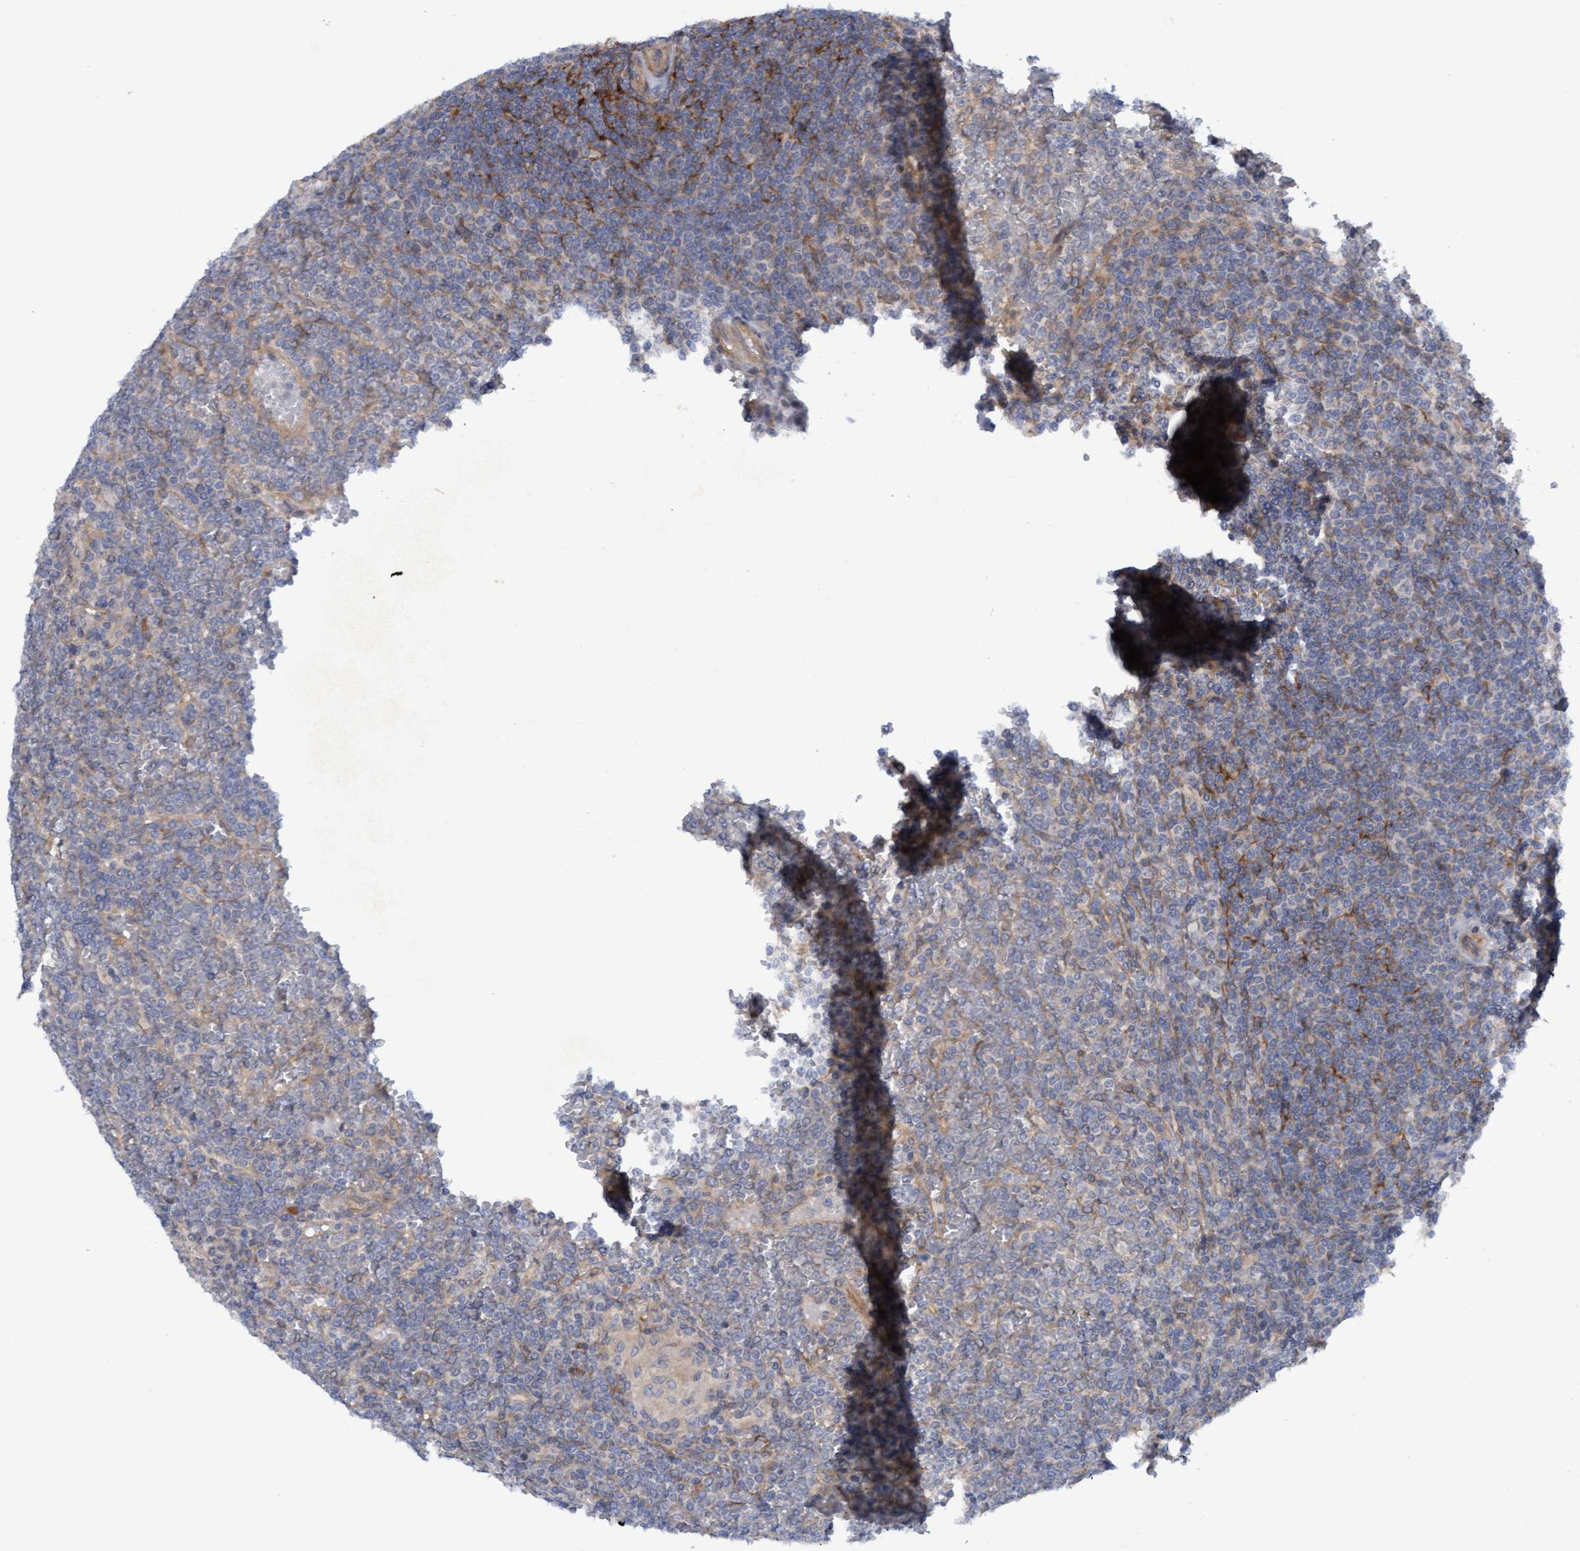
{"staining": {"intensity": "negative", "quantity": "none", "location": "none"}, "tissue": "lymphoma", "cell_type": "Tumor cells", "image_type": "cancer", "snomed": [{"axis": "morphology", "description": "Malignant lymphoma, non-Hodgkin's type, Low grade"}, {"axis": "topography", "description": "Spleen"}], "caption": "Tumor cells are negative for protein expression in human malignant lymphoma, non-Hodgkin's type (low-grade). The staining was performed using DAB to visualize the protein expression in brown, while the nuclei were stained in blue with hematoxylin (Magnification: 20x).", "gene": "PLCD1", "patient": {"sex": "female", "age": 19}}